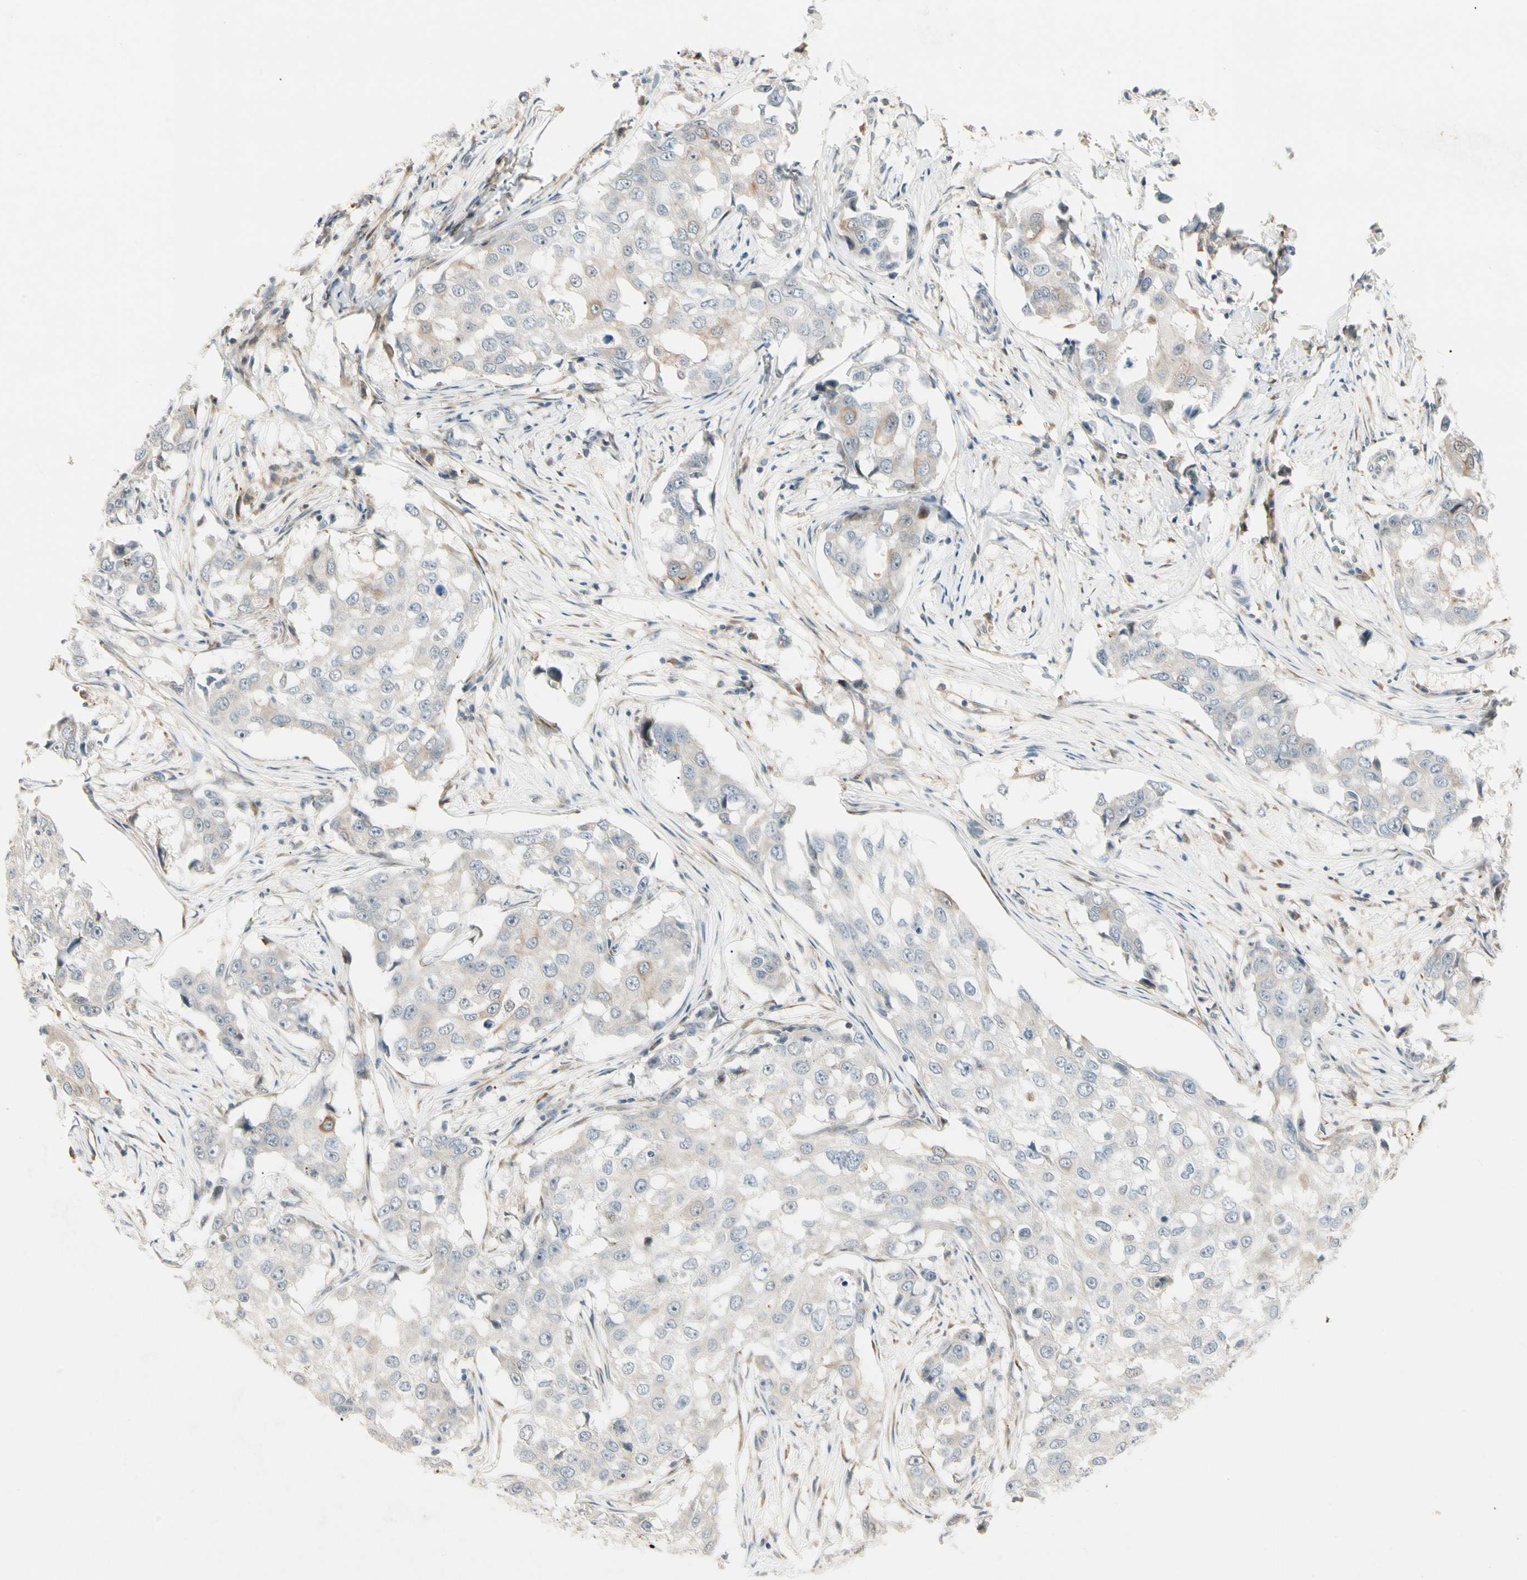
{"staining": {"intensity": "negative", "quantity": "none", "location": "none"}, "tissue": "breast cancer", "cell_type": "Tumor cells", "image_type": "cancer", "snomed": [{"axis": "morphology", "description": "Duct carcinoma"}, {"axis": "topography", "description": "Breast"}], "caption": "This photomicrograph is of infiltrating ductal carcinoma (breast) stained with immunohistochemistry to label a protein in brown with the nuclei are counter-stained blue. There is no expression in tumor cells.", "gene": "FNDC3B", "patient": {"sex": "female", "age": 27}}